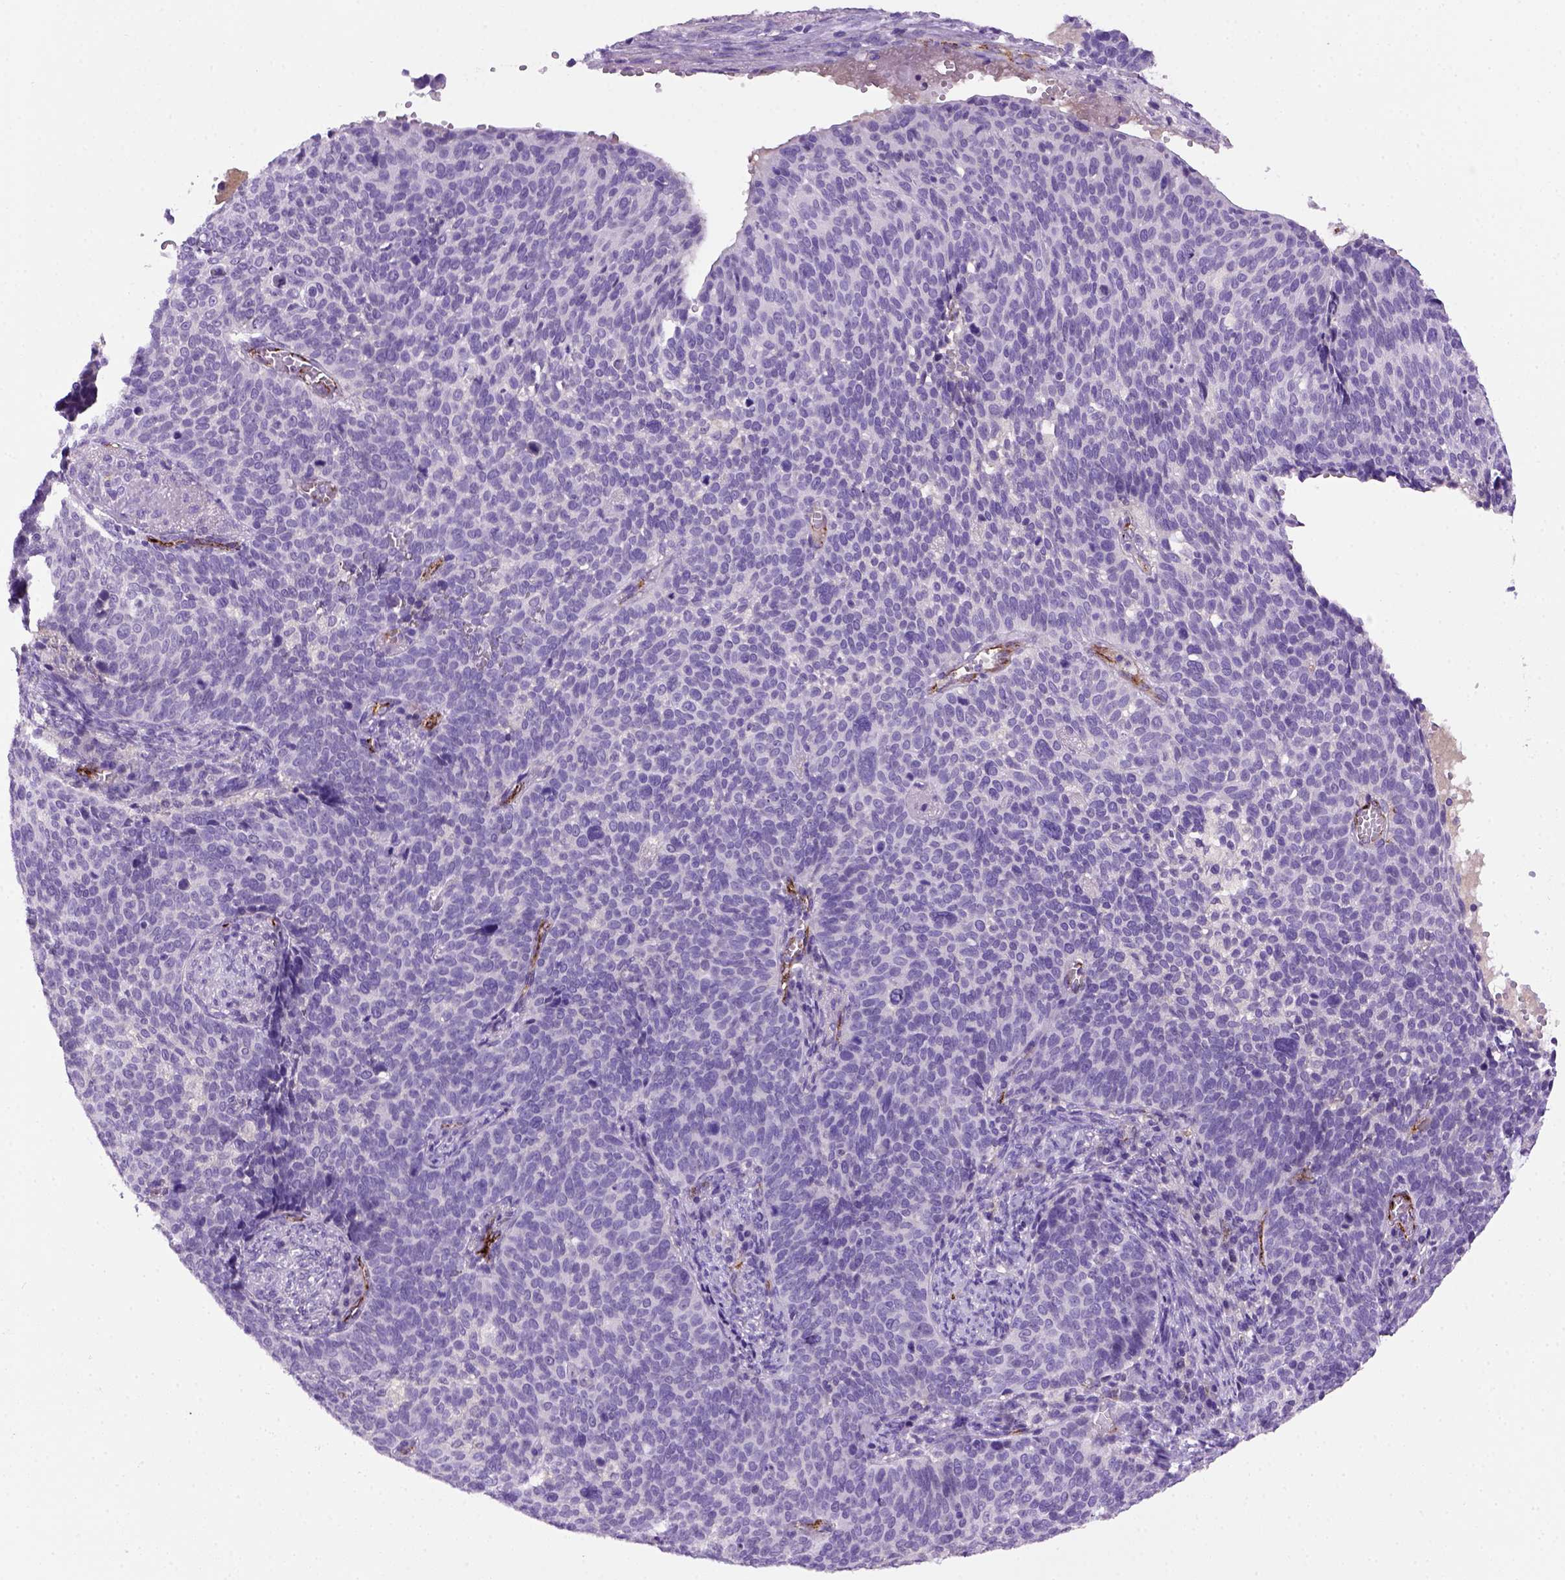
{"staining": {"intensity": "negative", "quantity": "none", "location": "none"}, "tissue": "cervical cancer", "cell_type": "Tumor cells", "image_type": "cancer", "snomed": [{"axis": "morphology", "description": "Normal tissue, NOS"}, {"axis": "morphology", "description": "Squamous cell carcinoma, NOS"}, {"axis": "topography", "description": "Cervix"}], "caption": "Immunohistochemistry of cervical cancer (squamous cell carcinoma) shows no expression in tumor cells.", "gene": "VWF", "patient": {"sex": "female", "age": 39}}